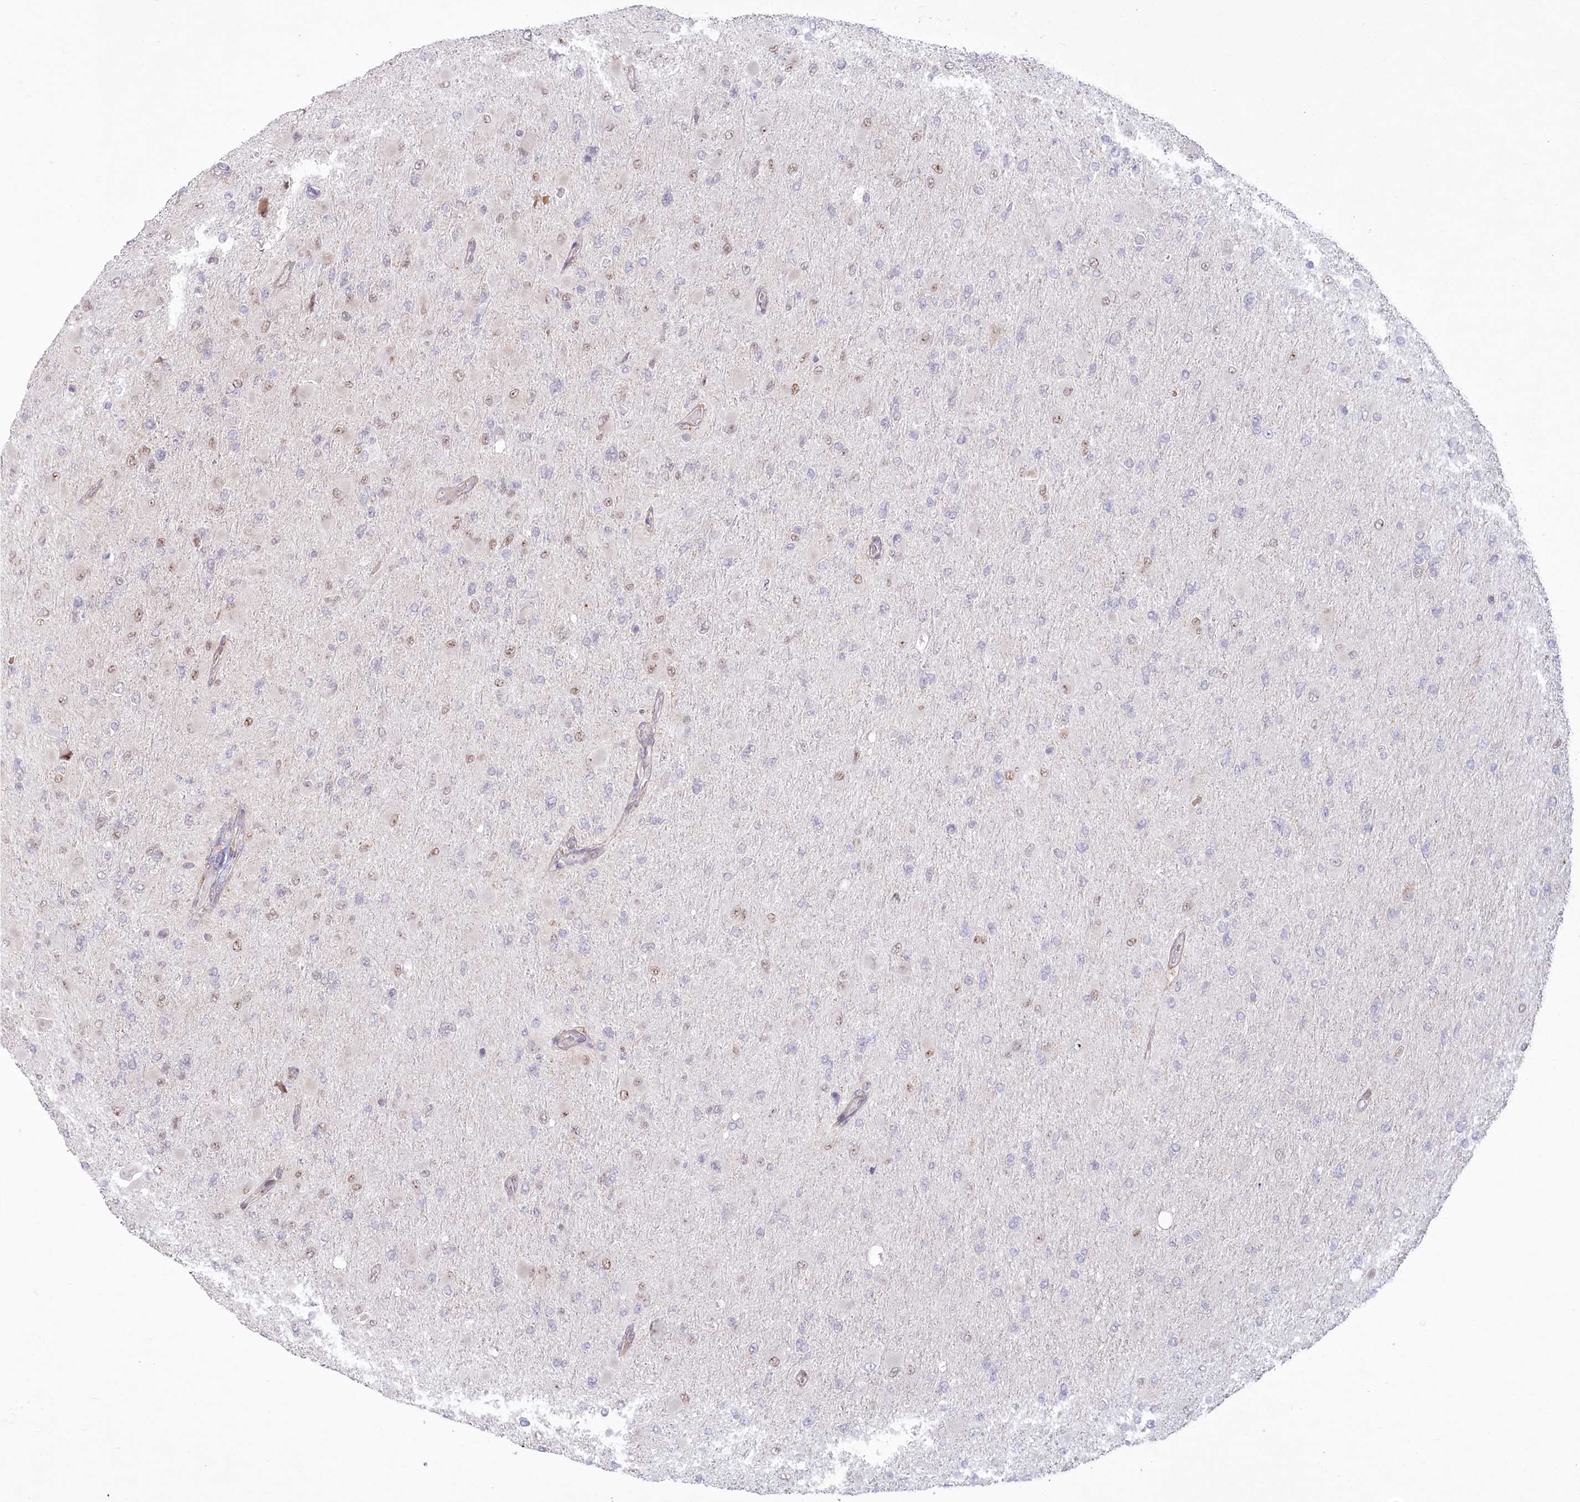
{"staining": {"intensity": "negative", "quantity": "none", "location": "none"}, "tissue": "glioma", "cell_type": "Tumor cells", "image_type": "cancer", "snomed": [{"axis": "morphology", "description": "Glioma, malignant, High grade"}, {"axis": "topography", "description": "Cerebral cortex"}], "caption": "Malignant glioma (high-grade) stained for a protein using immunohistochemistry (IHC) reveals no positivity tumor cells.", "gene": "MTG1", "patient": {"sex": "female", "age": 36}}